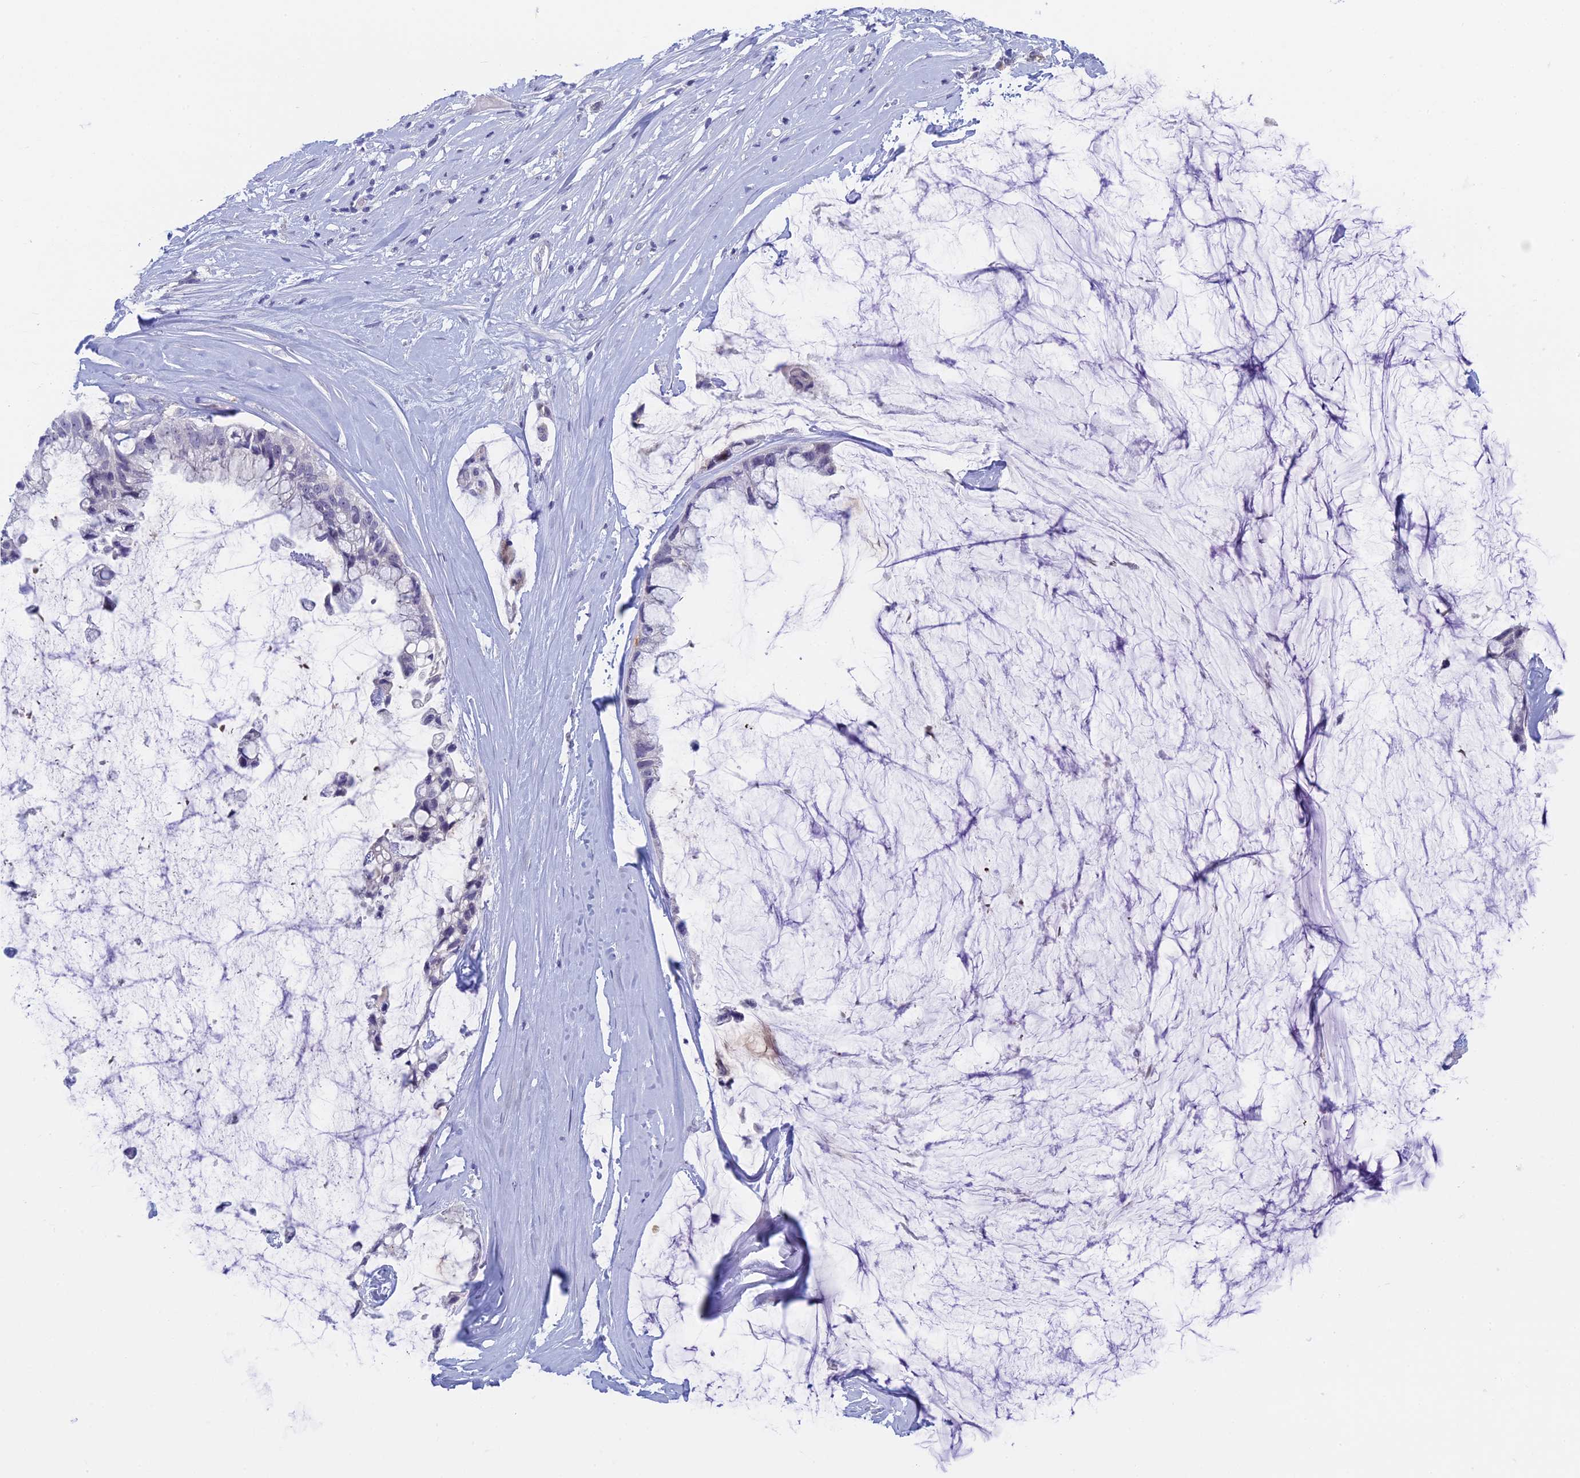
{"staining": {"intensity": "negative", "quantity": "none", "location": "none"}, "tissue": "ovarian cancer", "cell_type": "Tumor cells", "image_type": "cancer", "snomed": [{"axis": "morphology", "description": "Cystadenocarcinoma, mucinous, NOS"}, {"axis": "topography", "description": "Ovary"}], "caption": "This histopathology image is of mucinous cystadenocarcinoma (ovarian) stained with immunohistochemistry (IHC) to label a protein in brown with the nuclei are counter-stained blue. There is no positivity in tumor cells.", "gene": "PPP1R26", "patient": {"sex": "female", "age": 39}}